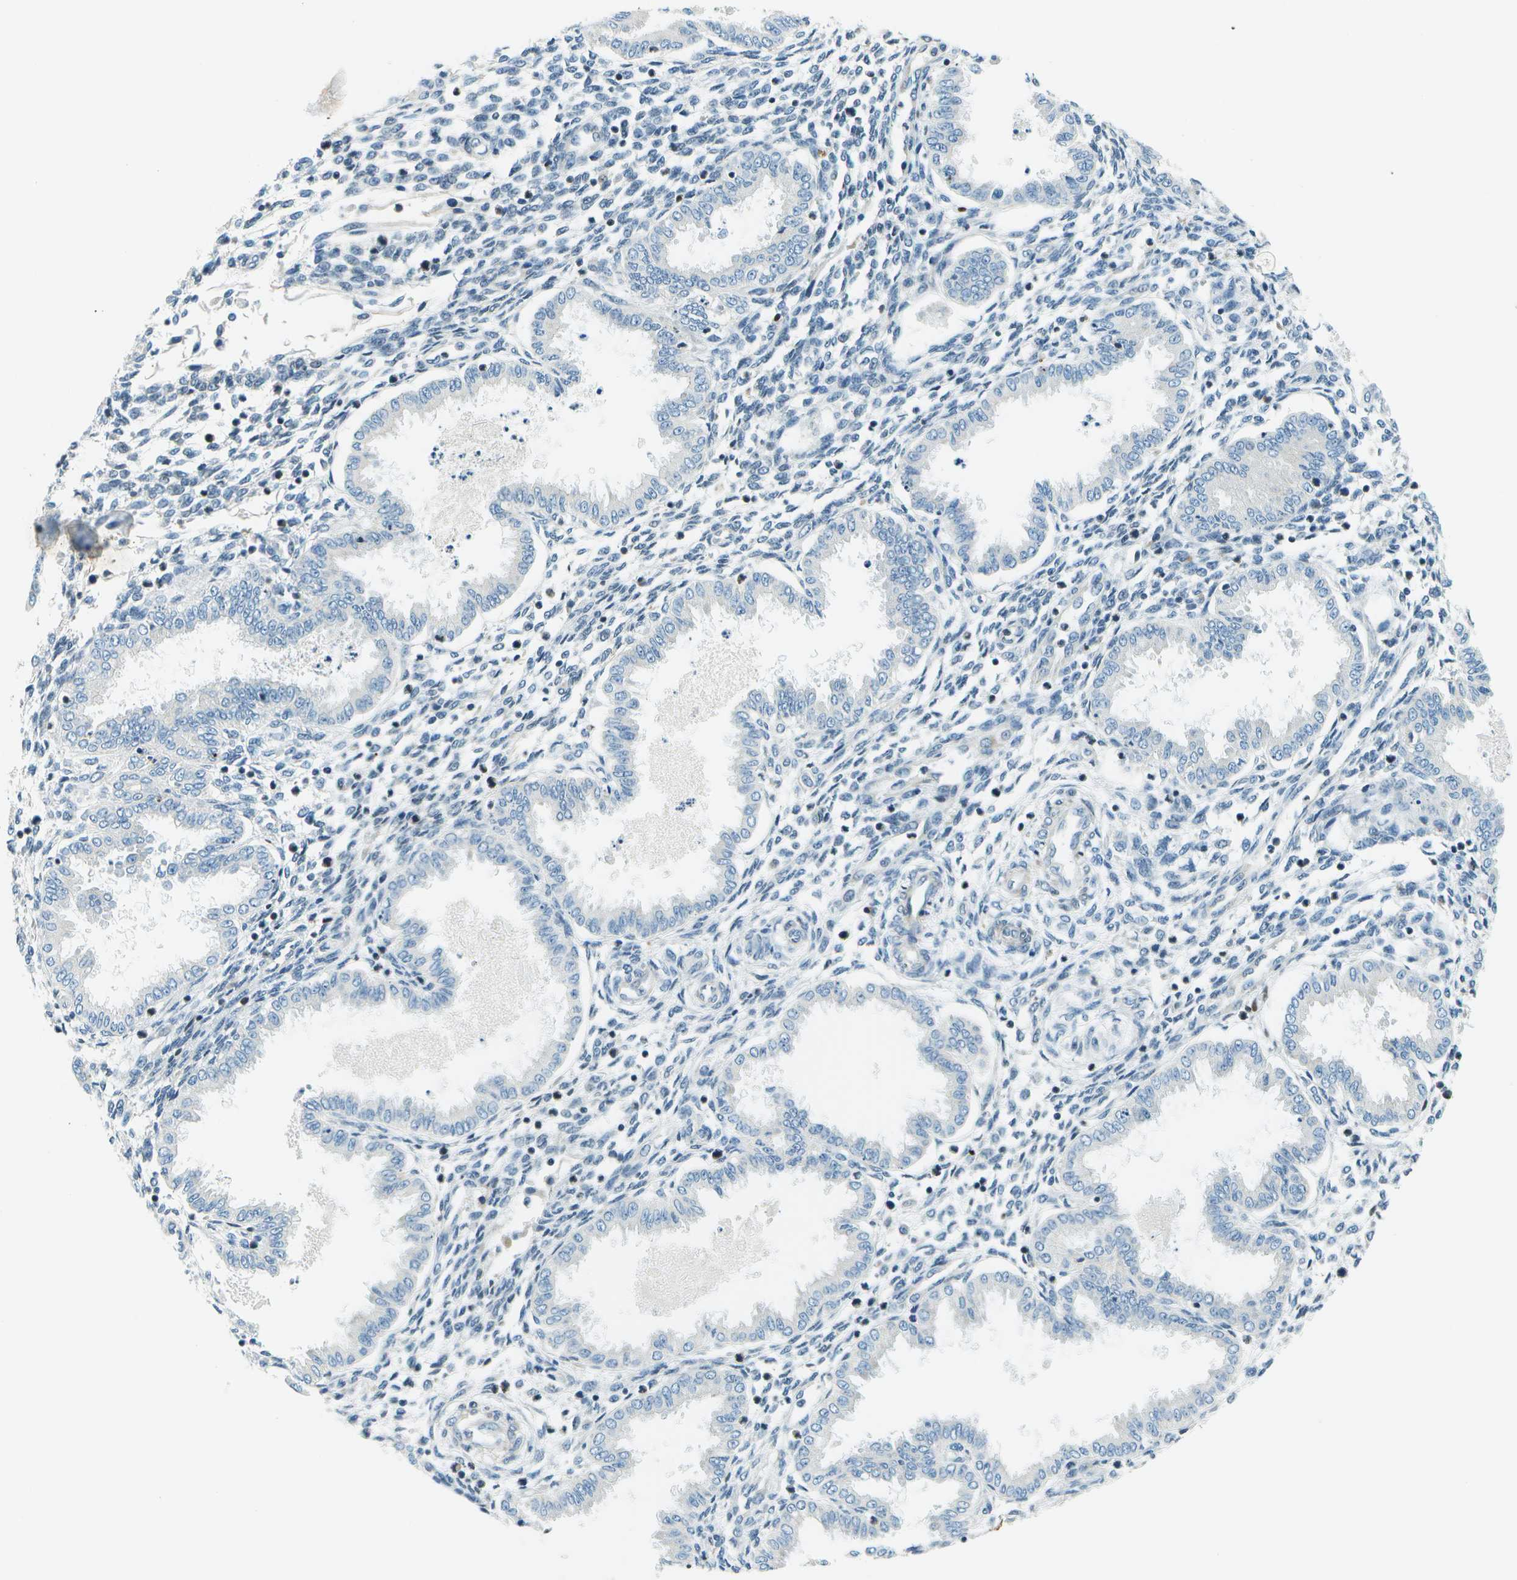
{"staining": {"intensity": "negative", "quantity": "none", "location": "none"}, "tissue": "endometrium", "cell_type": "Cells in endometrial stroma", "image_type": "normal", "snomed": [{"axis": "morphology", "description": "Normal tissue, NOS"}, {"axis": "topography", "description": "Endometrium"}], "caption": "Immunohistochemistry (IHC) photomicrograph of unremarkable endometrium: endometrium stained with DAB exhibits no significant protein staining in cells in endometrial stroma. Nuclei are stained in blue.", "gene": "ESYT1", "patient": {"sex": "female", "age": 33}}